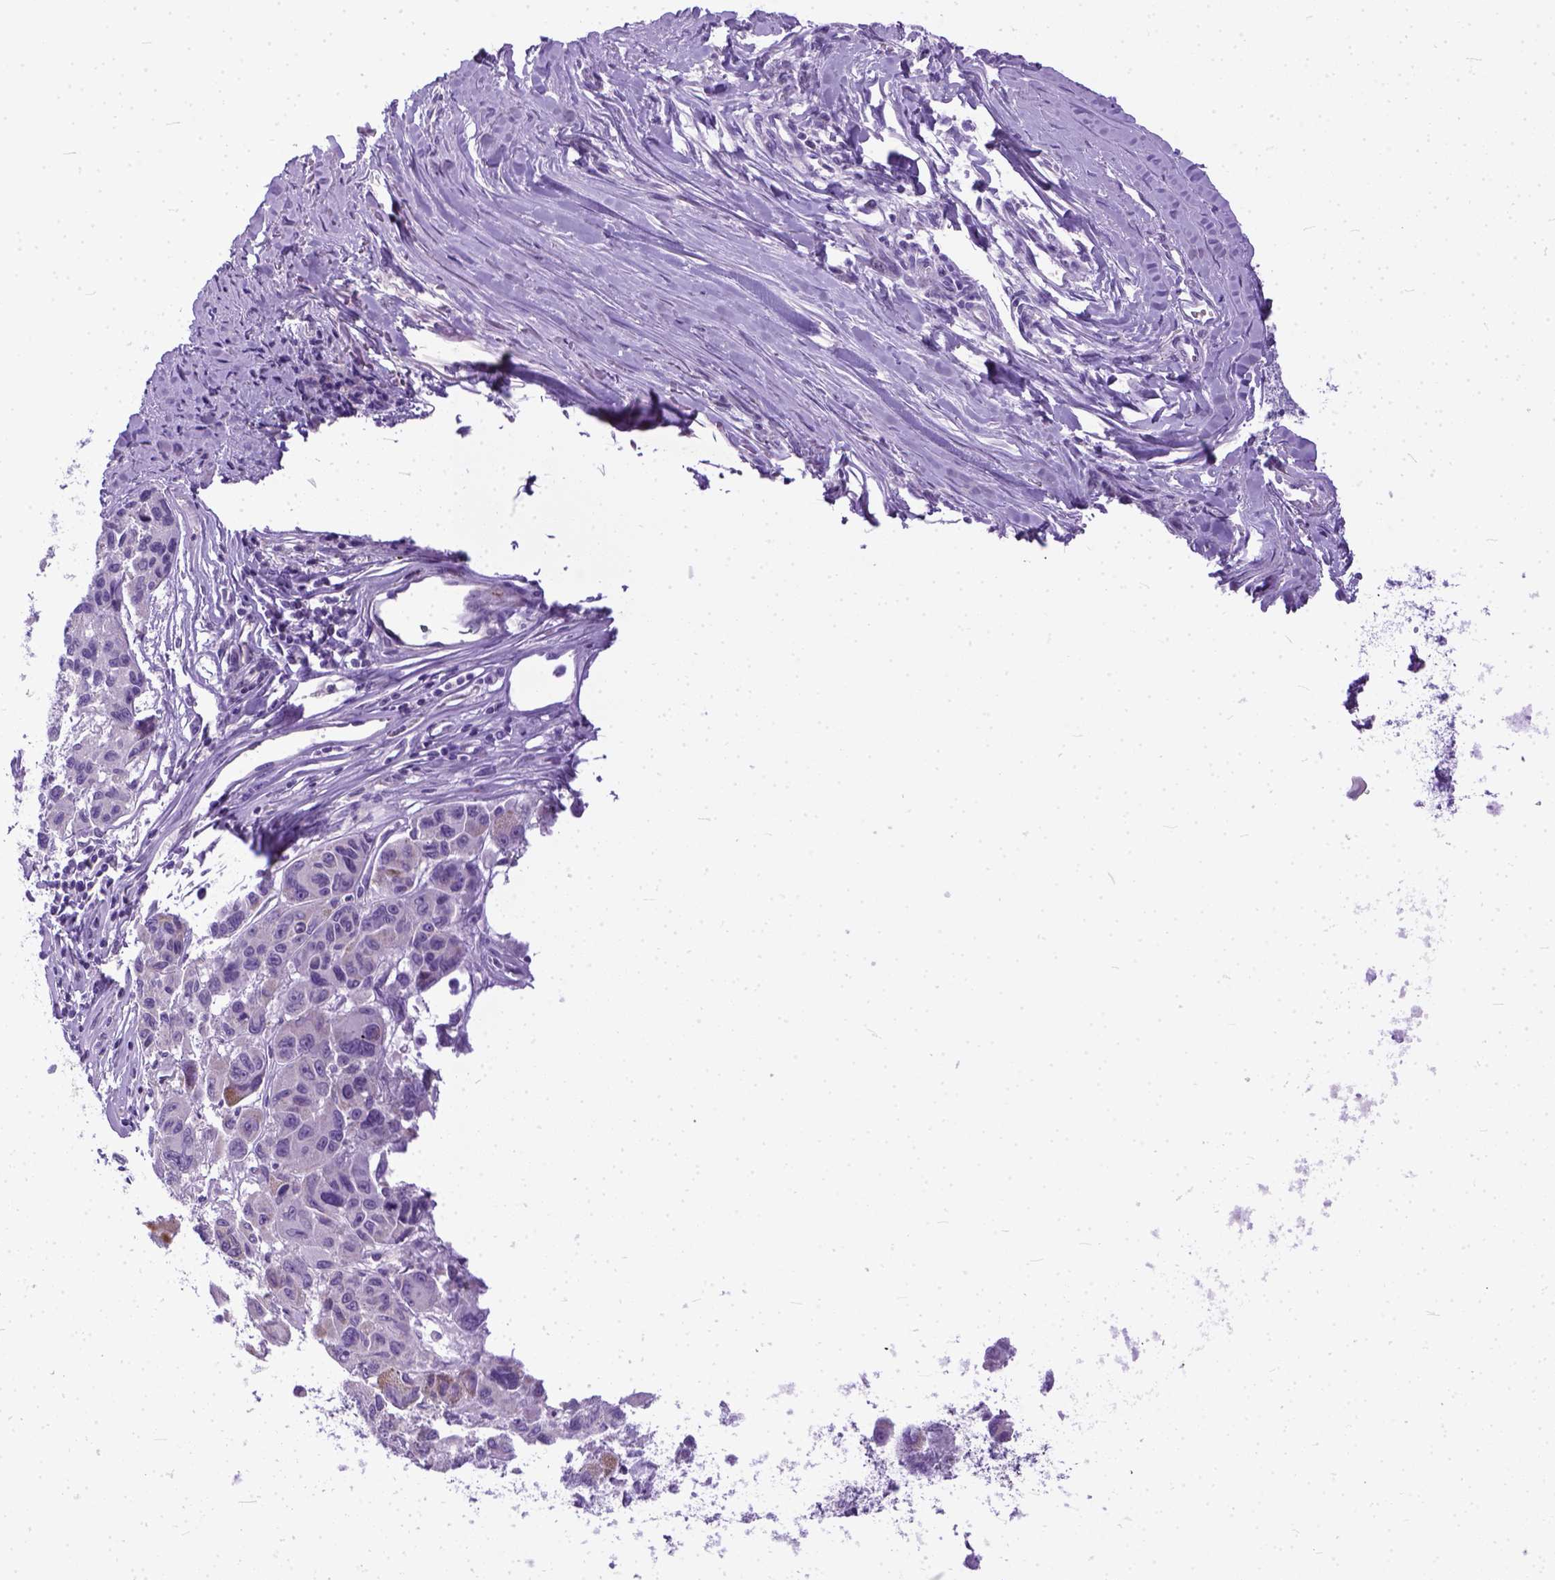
{"staining": {"intensity": "negative", "quantity": "none", "location": "none"}, "tissue": "melanoma", "cell_type": "Tumor cells", "image_type": "cancer", "snomed": [{"axis": "morphology", "description": "Malignant melanoma, NOS"}, {"axis": "topography", "description": "Skin"}], "caption": "Image shows no protein staining in tumor cells of malignant melanoma tissue.", "gene": "PLK5", "patient": {"sex": "female", "age": 66}}